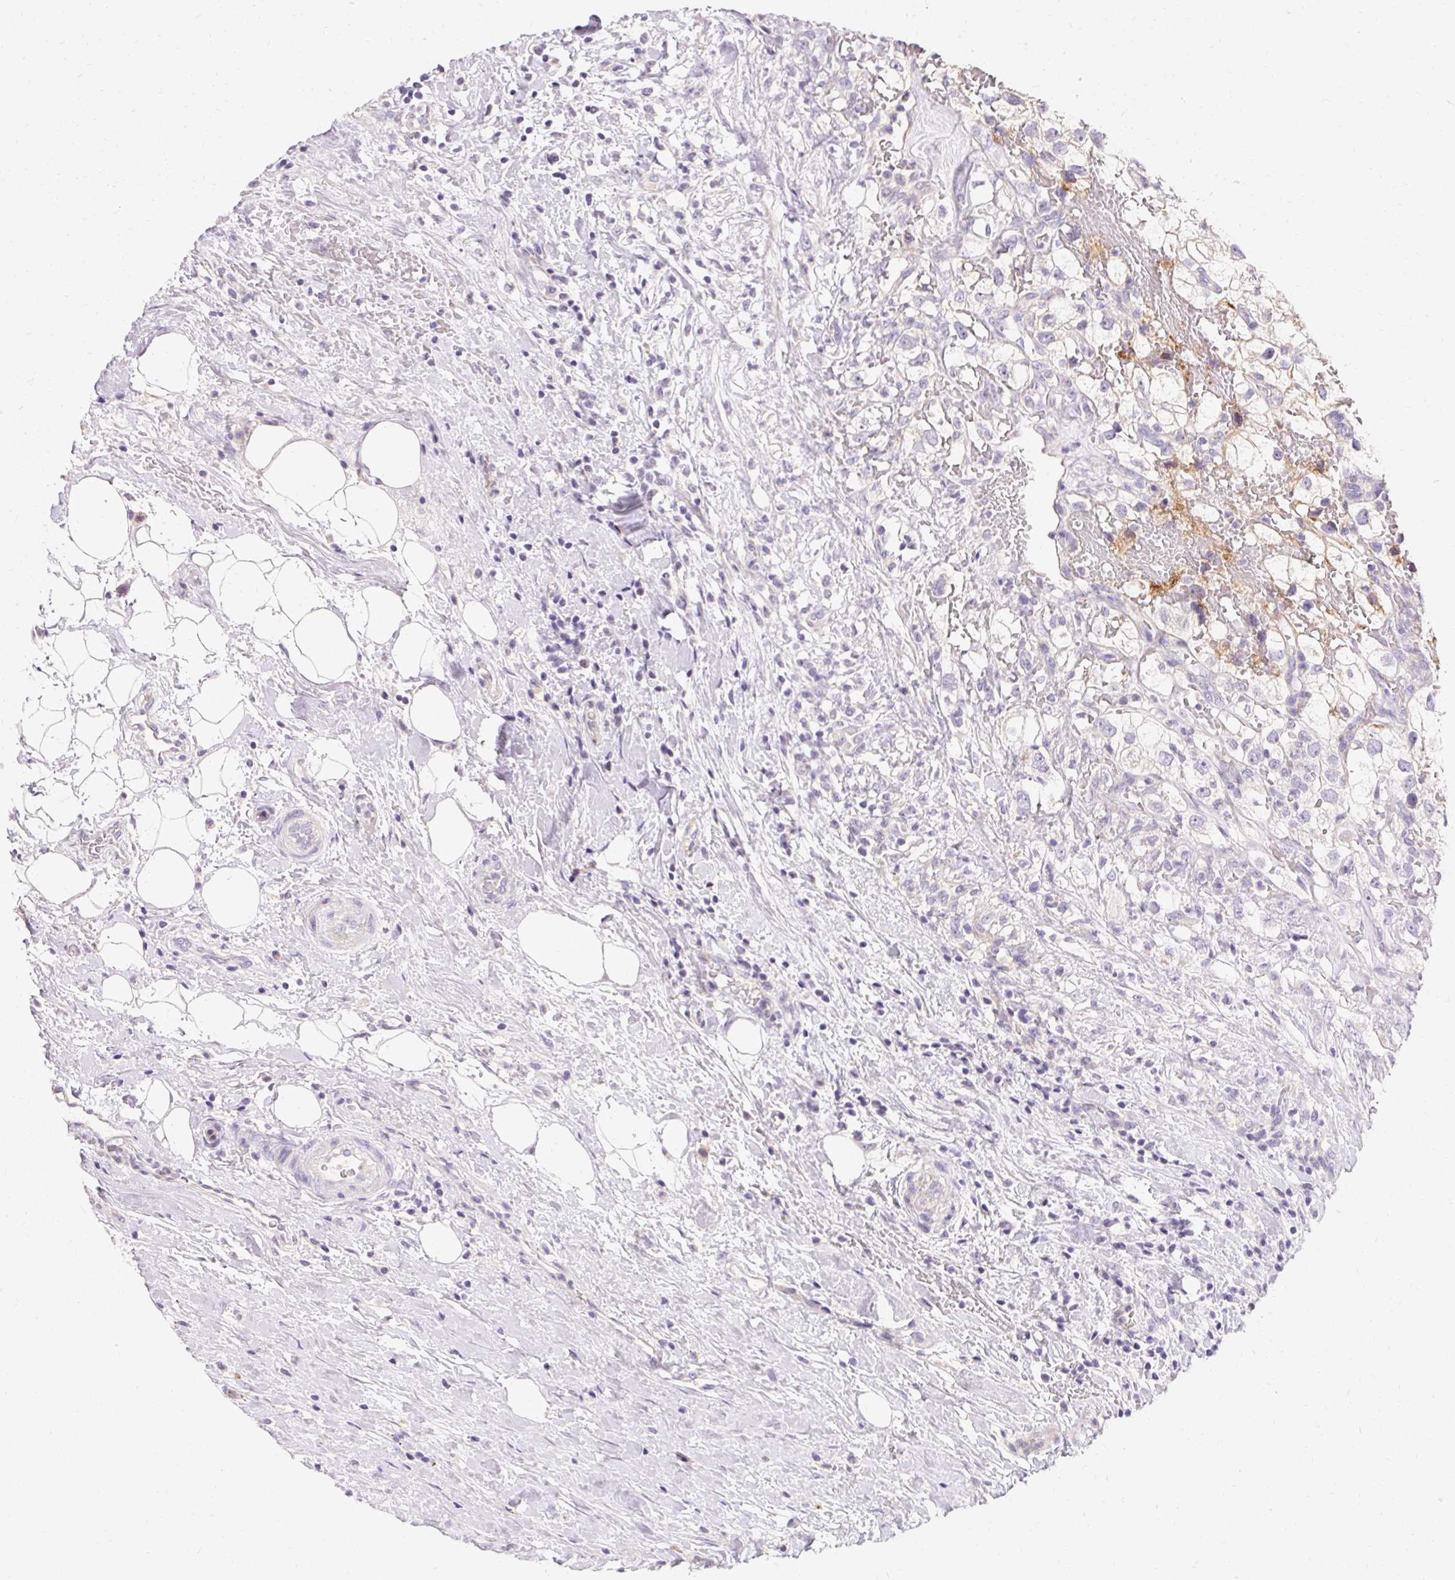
{"staining": {"intensity": "negative", "quantity": "none", "location": "none"}, "tissue": "renal cancer", "cell_type": "Tumor cells", "image_type": "cancer", "snomed": [{"axis": "morphology", "description": "Adenocarcinoma, NOS"}, {"axis": "topography", "description": "Kidney"}], "caption": "Immunohistochemical staining of human renal cancer (adenocarcinoma) reveals no significant positivity in tumor cells. (Stains: DAB (3,3'-diaminobenzidine) immunohistochemistry with hematoxylin counter stain, Microscopy: brightfield microscopy at high magnification).", "gene": "TRIP13", "patient": {"sex": "male", "age": 59}}